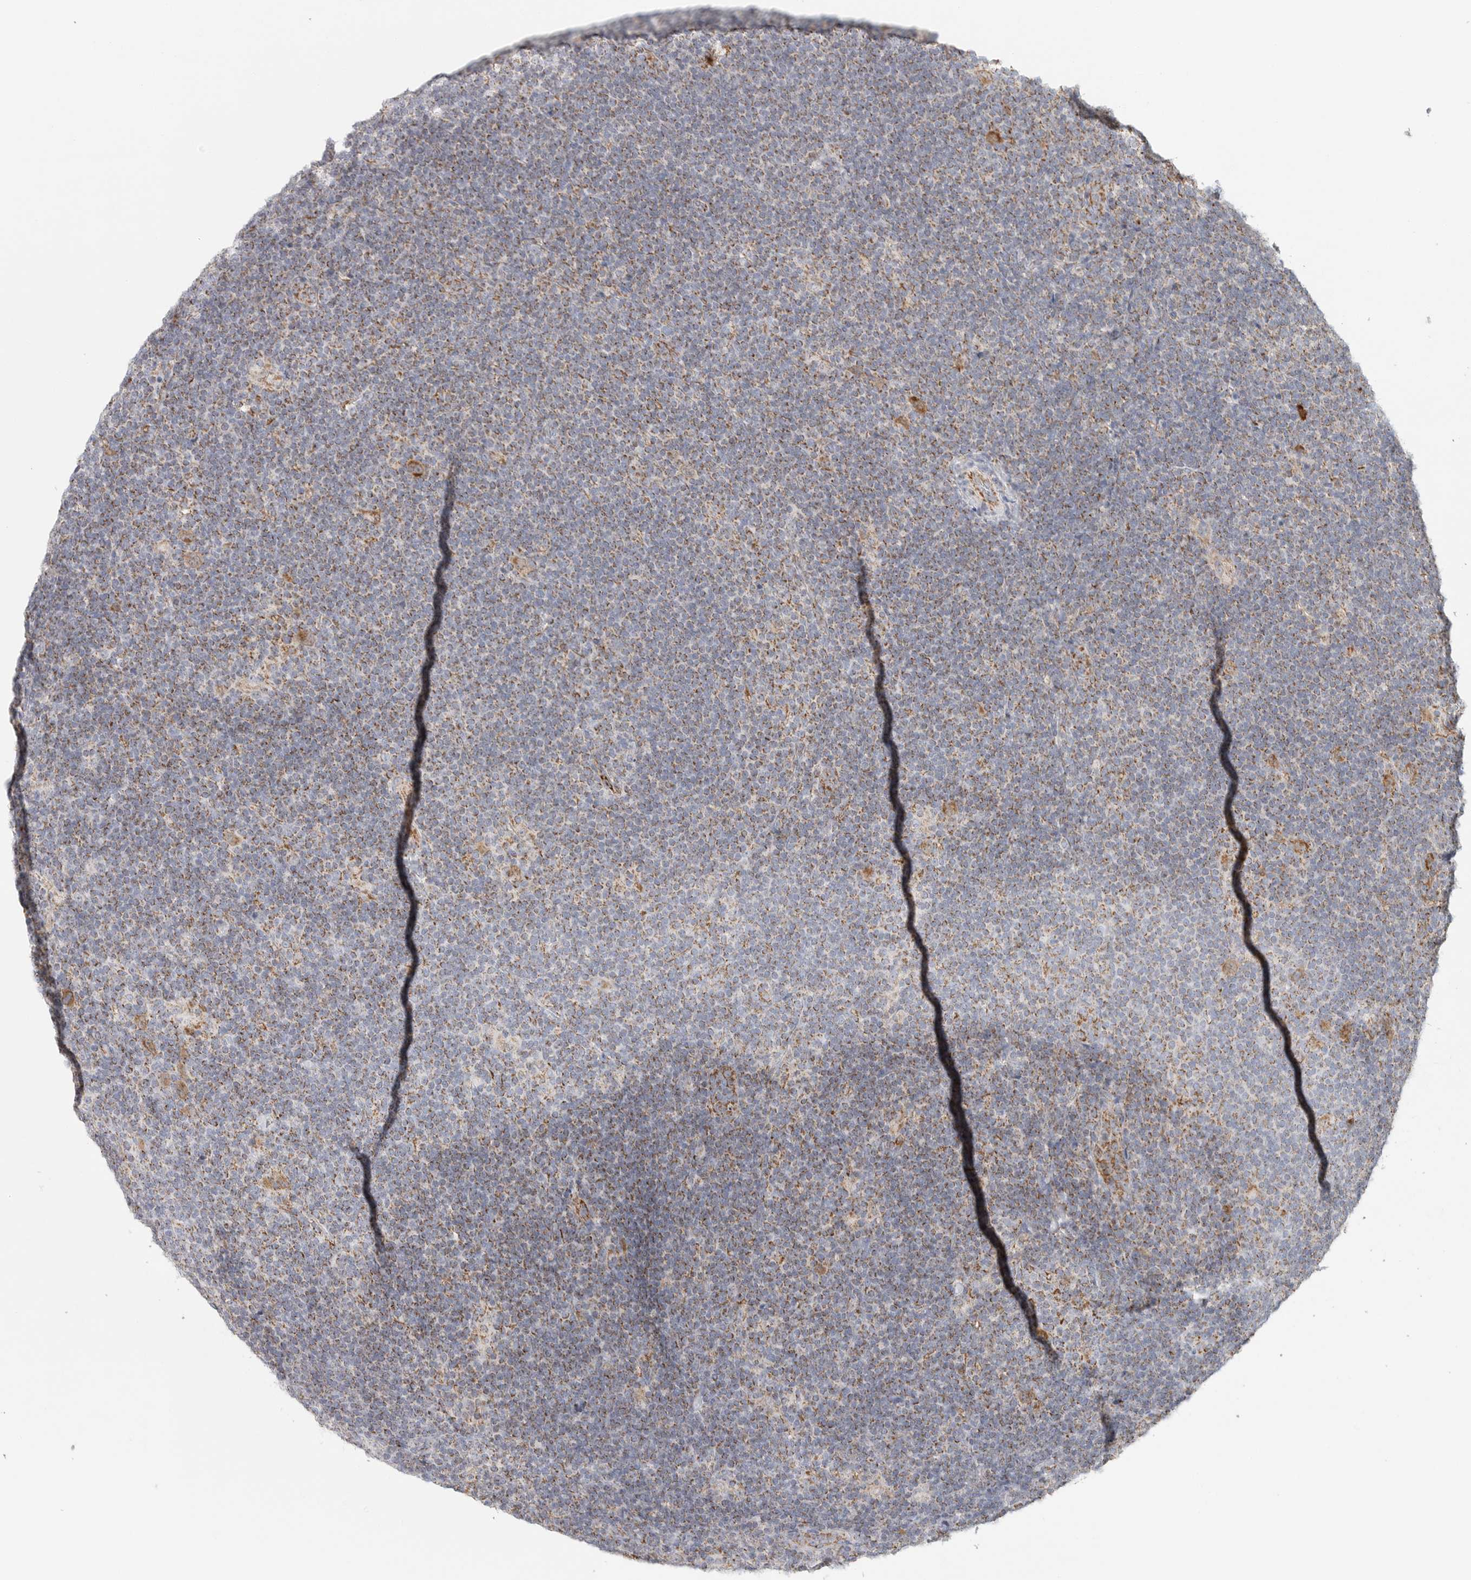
{"staining": {"intensity": "moderate", "quantity": ">75%", "location": "cytoplasmic/membranous"}, "tissue": "lymphoma", "cell_type": "Tumor cells", "image_type": "cancer", "snomed": [{"axis": "morphology", "description": "Hodgkin's disease, NOS"}, {"axis": "topography", "description": "Lymph node"}], "caption": "High-magnification brightfield microscopy of Hodgkin's disease stained with DAB (brown) and counterstained with hematoxylin (blue). tumor cells exhibit moderate cytoplasmic/membranous positivity is seen in about>75% of cells.", "gene": "SLC25A26", "patient": {"sex": "female", "age": 57}}